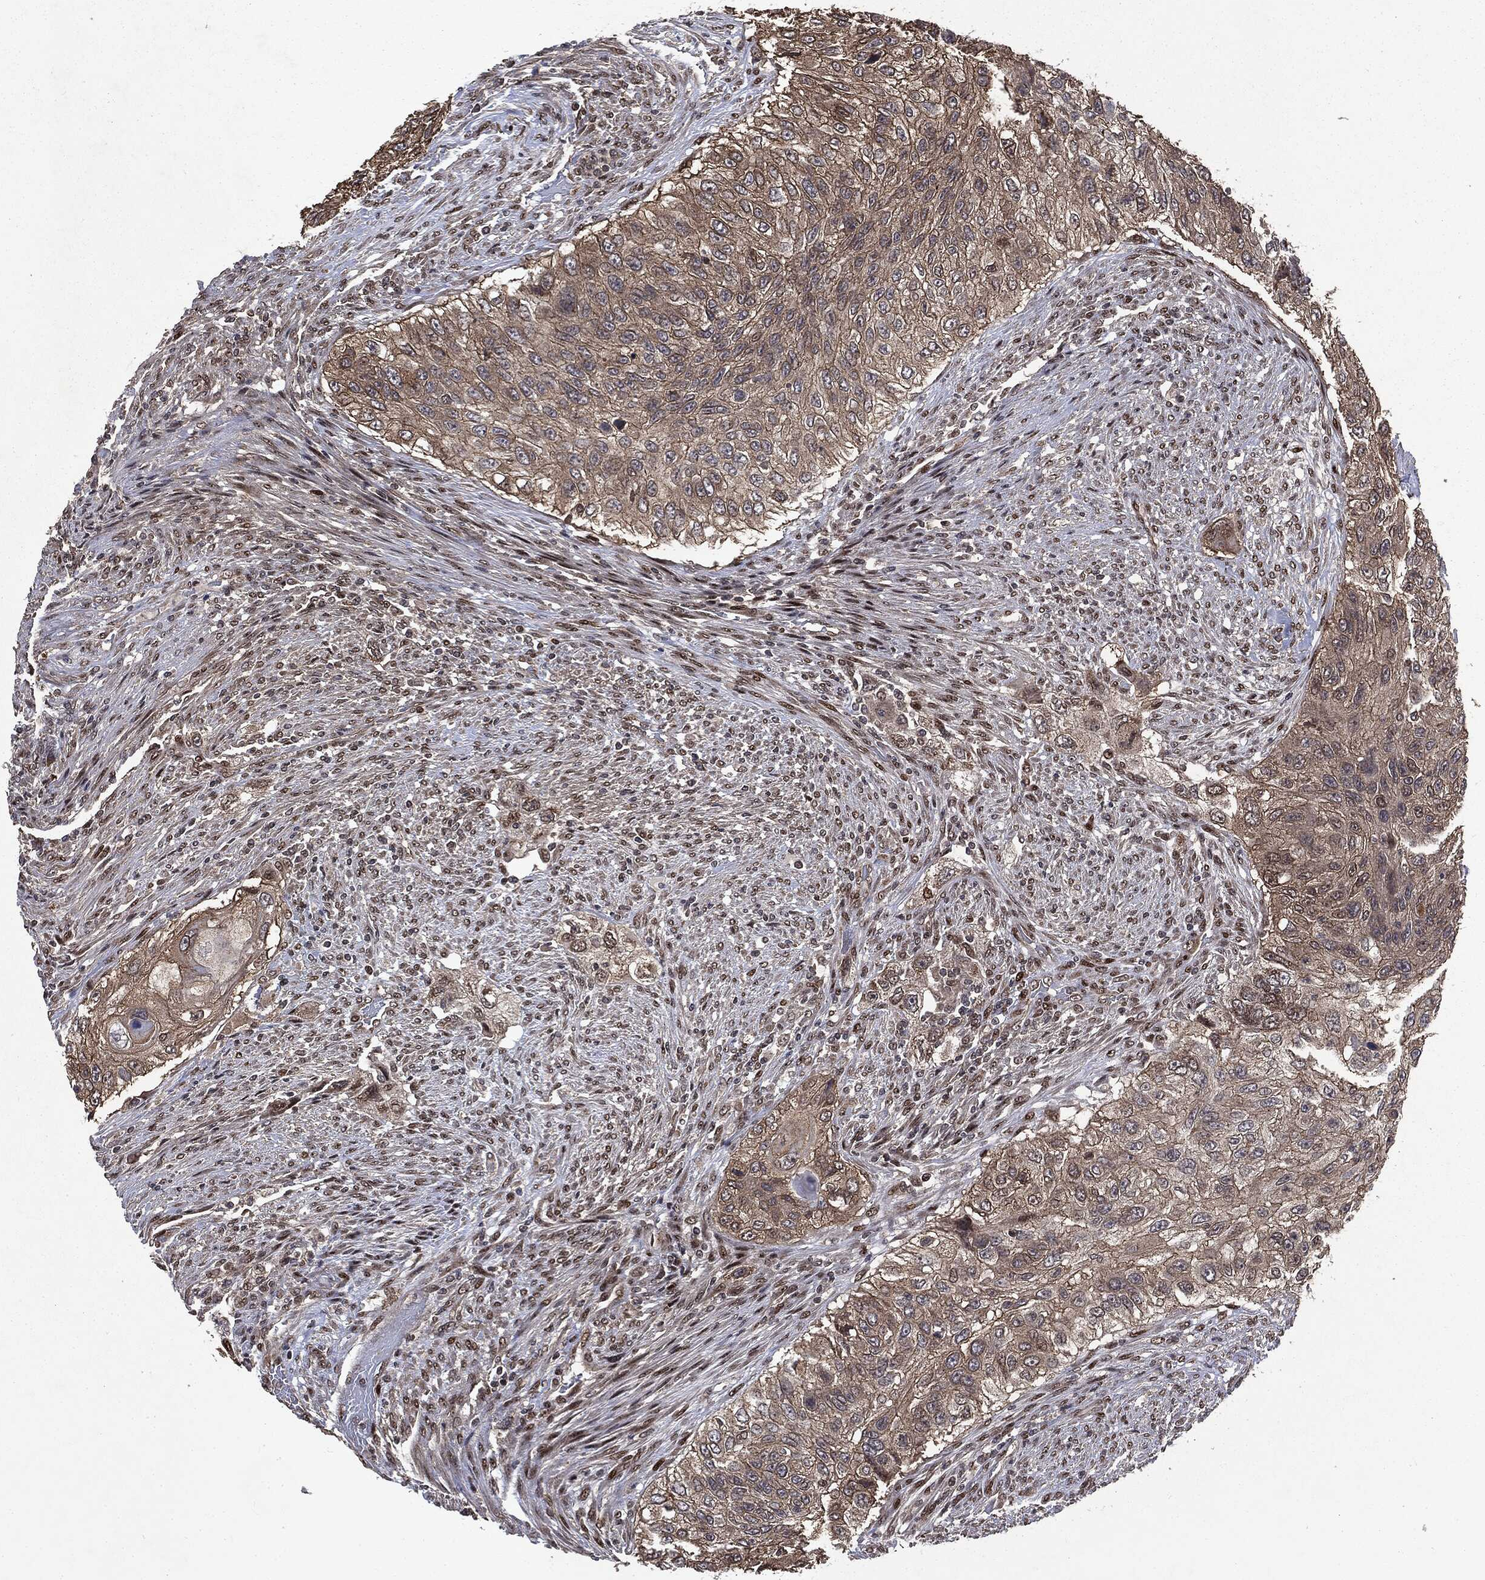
{"staining": {"intensity": "weak", "quantity": ">75%", "location": "cytoplasmic/membranous"}, "tissue": "urothelial cancer", "cell_type": "Tumor cells", "image_type": "cancer", "snomed": [{"axis": "morphology", "description": "Urothelial carcinoma, High grade"}, {"axis": "topography", "description": "Urinary bladder"}], "caption": "Protein staining demonstrates weak cytoplasmic/membranous staining in about >75% of tumor cells in urothelial cancer.", "gene": "PLPPR2", "patient": {"sex": "female", "age": 60}}